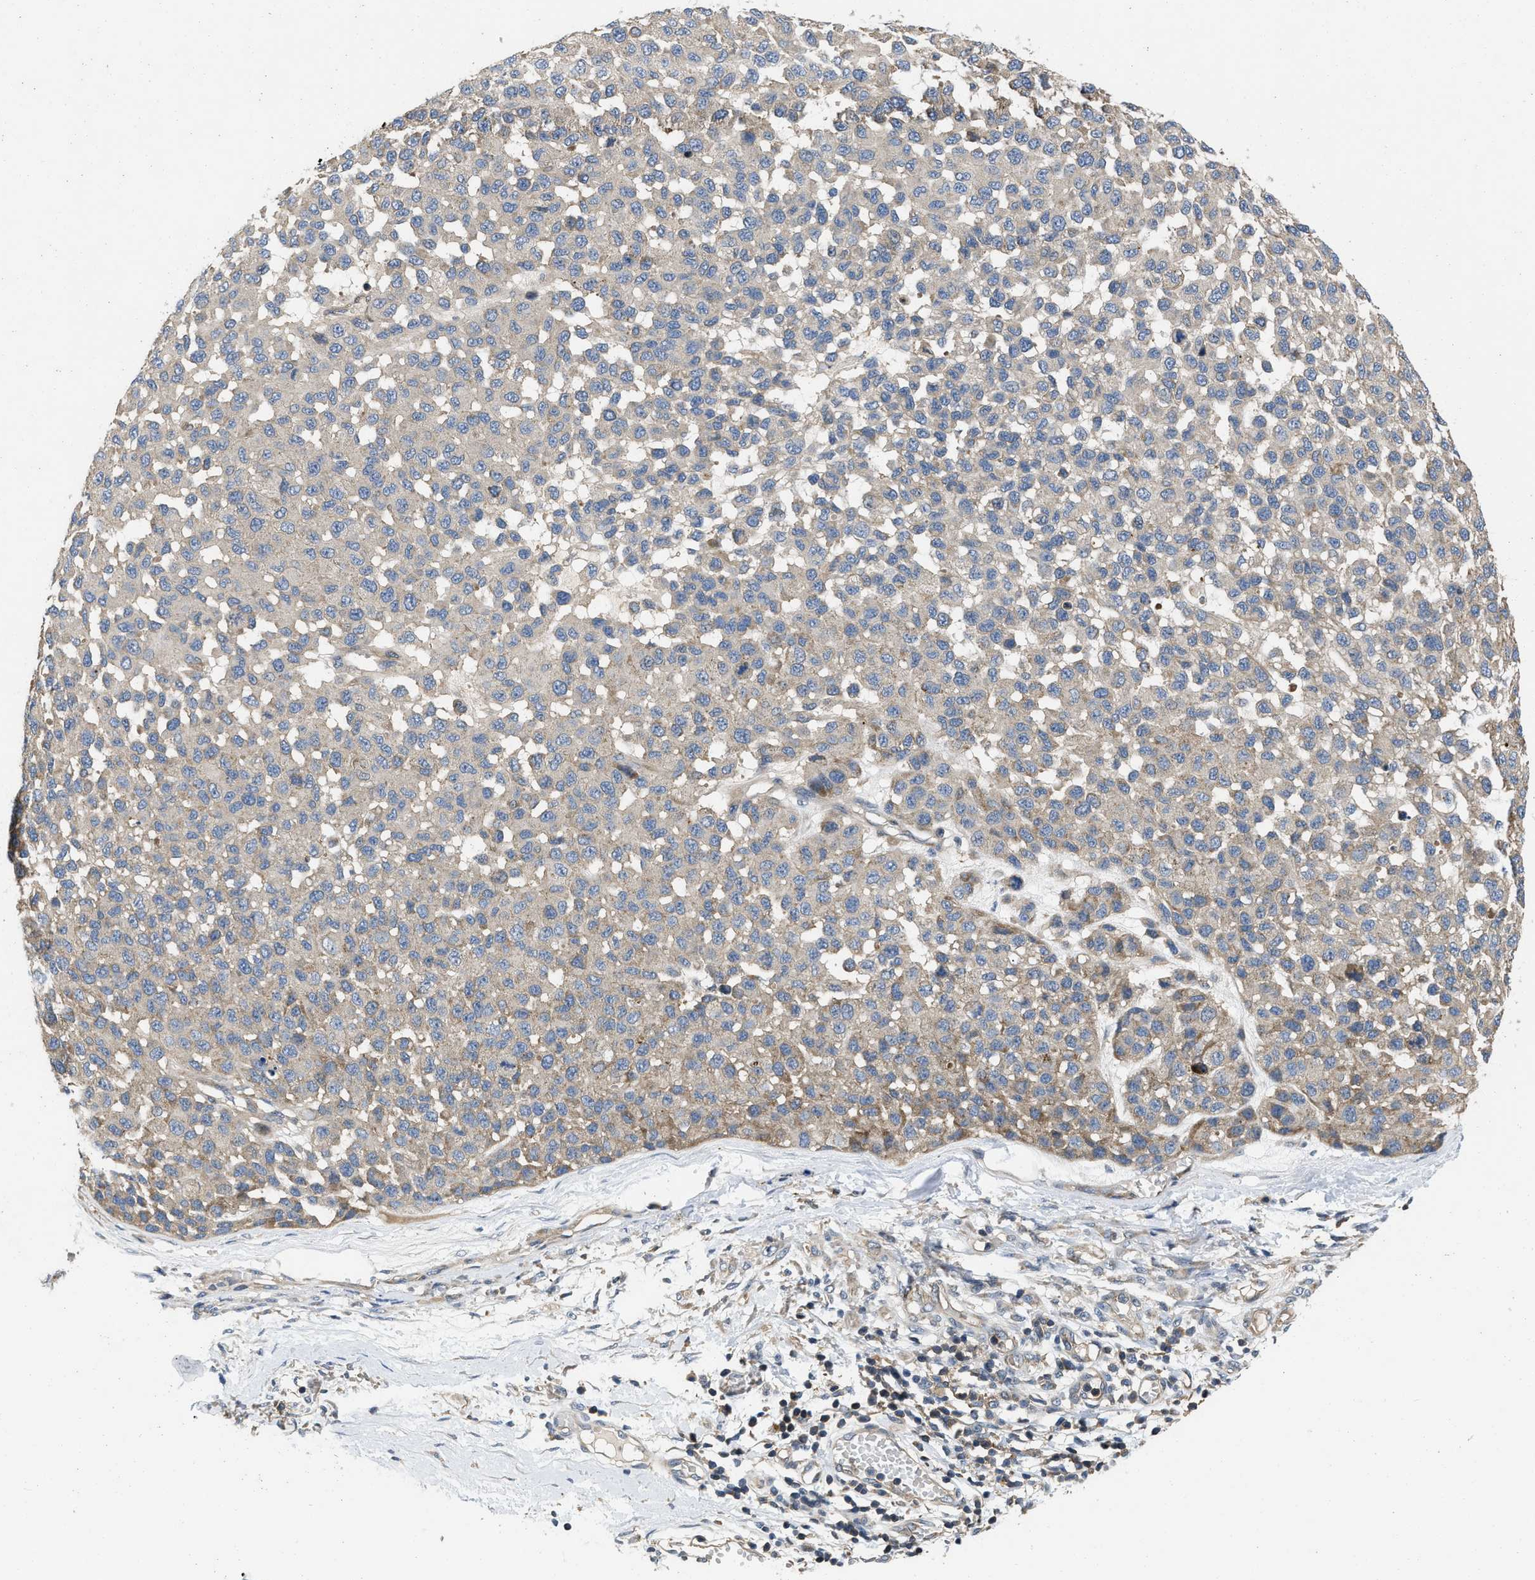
{"staining": {"intensity": "negative", "quantity": "none", "location": "none"}, "tissue": "melanoma", "cell_type": "Tumor cells", "image_type": "cancer", "snomed": [{"axis": "morphology", "description": "Malignant melanoma, NOS"}, {"axis": "topography", "description": "Skin"}], "caption": "The photomicrograph reveals no staining of tumor cells in melanoma. (DAB immunohistochemistry (IHC) with hematoxylin counter stain).", "gene": "PRDM14", "patient": {"sex": "male", "age": 62}}